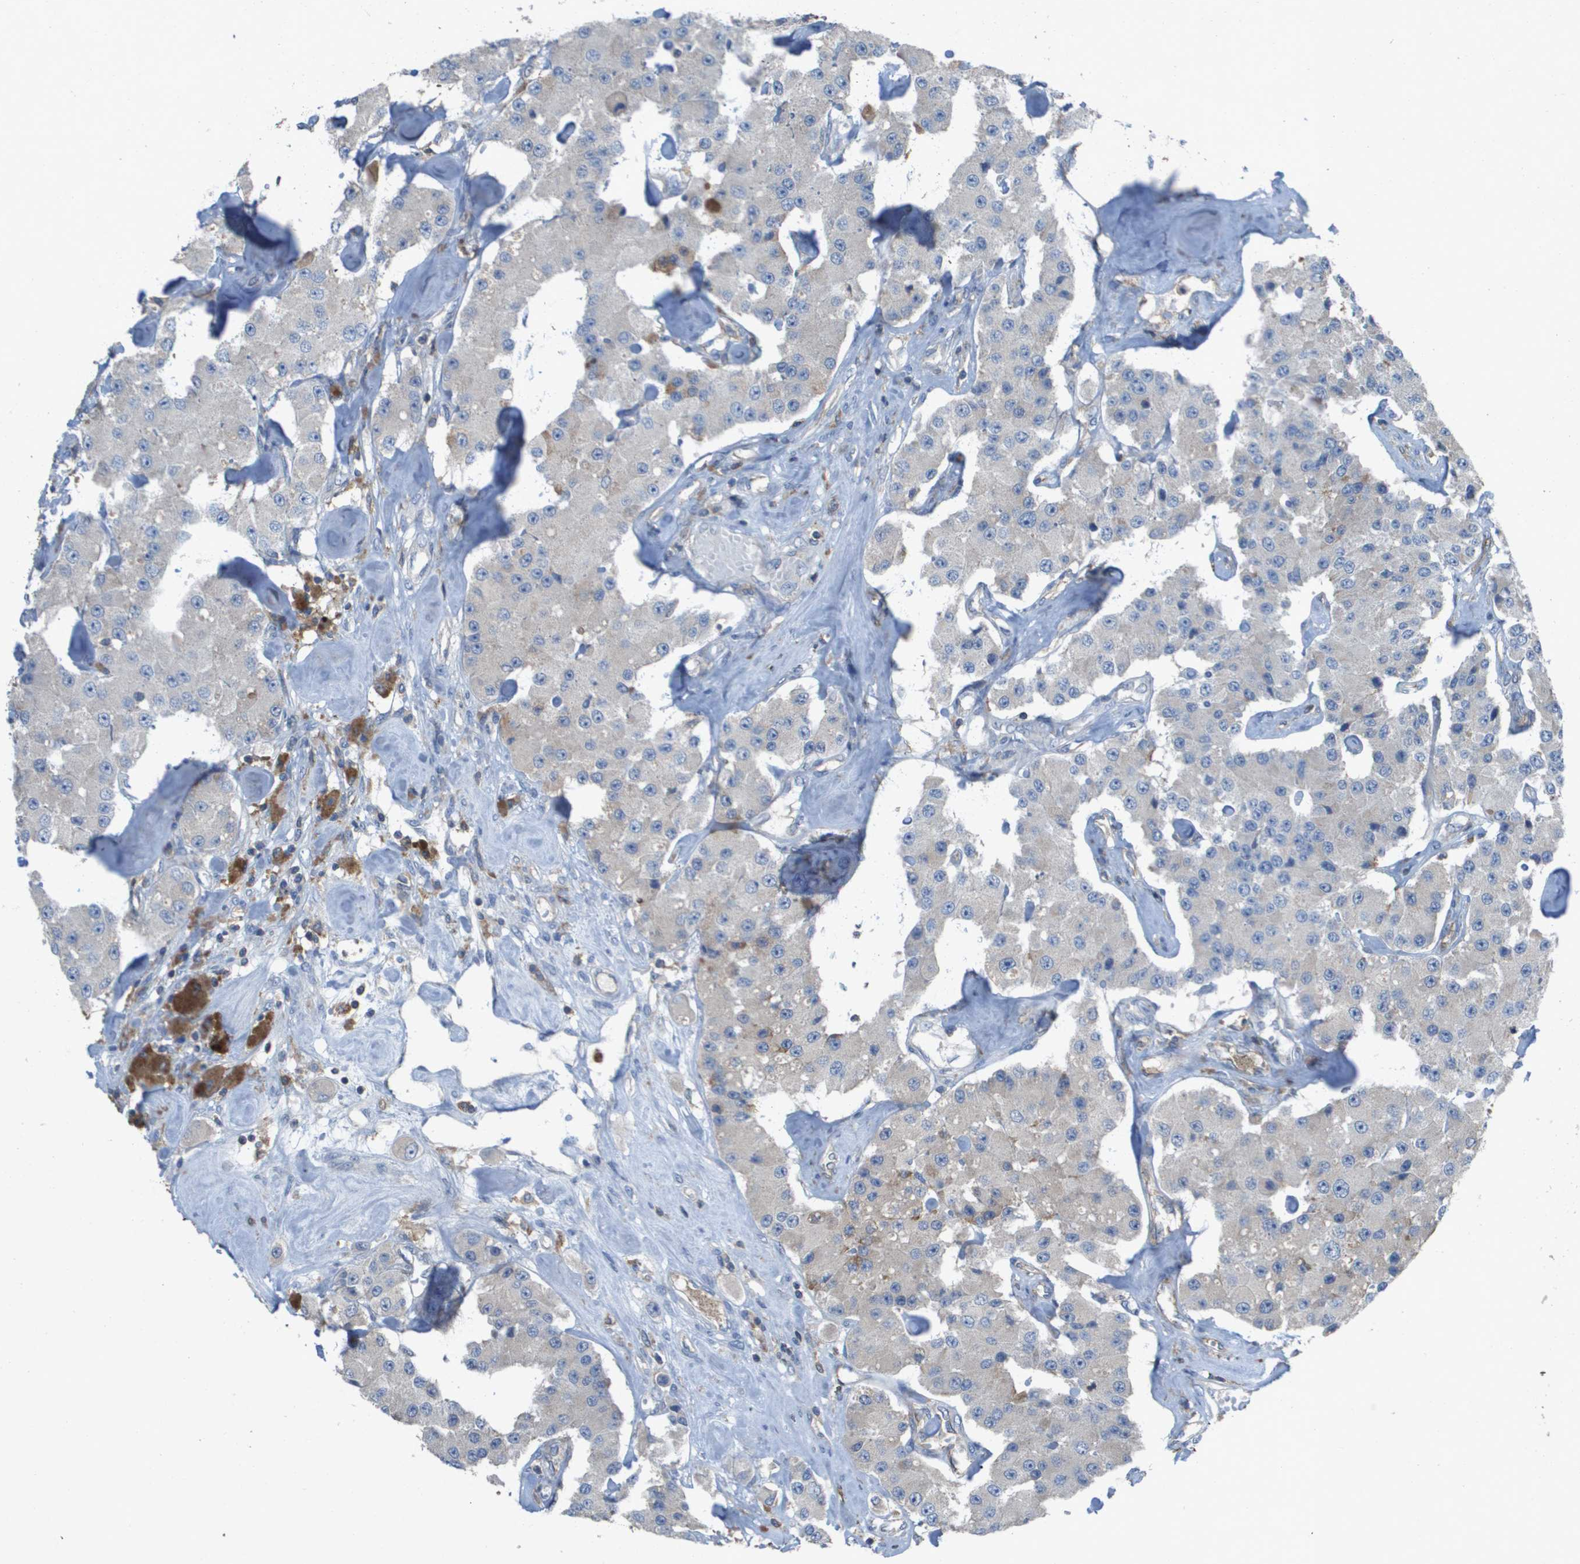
{"staining": {"intensity": "negative", "quantity": "none", "location": "none"}, "tissue": "carcinoid", "cell_type": "Tumor cells", "image_type": "cancer", "snomed": [{"axis": "morphology", "description": "Carcinoid, malignant, NOS"}, {"axis": "topography", "description": "Pancreas"}], "caption": "A histopathology image of human carcinoid is negative for staining in tumor cells.", "gene": "CLCA4", "patient": {"sex": "male", "age": 41}}